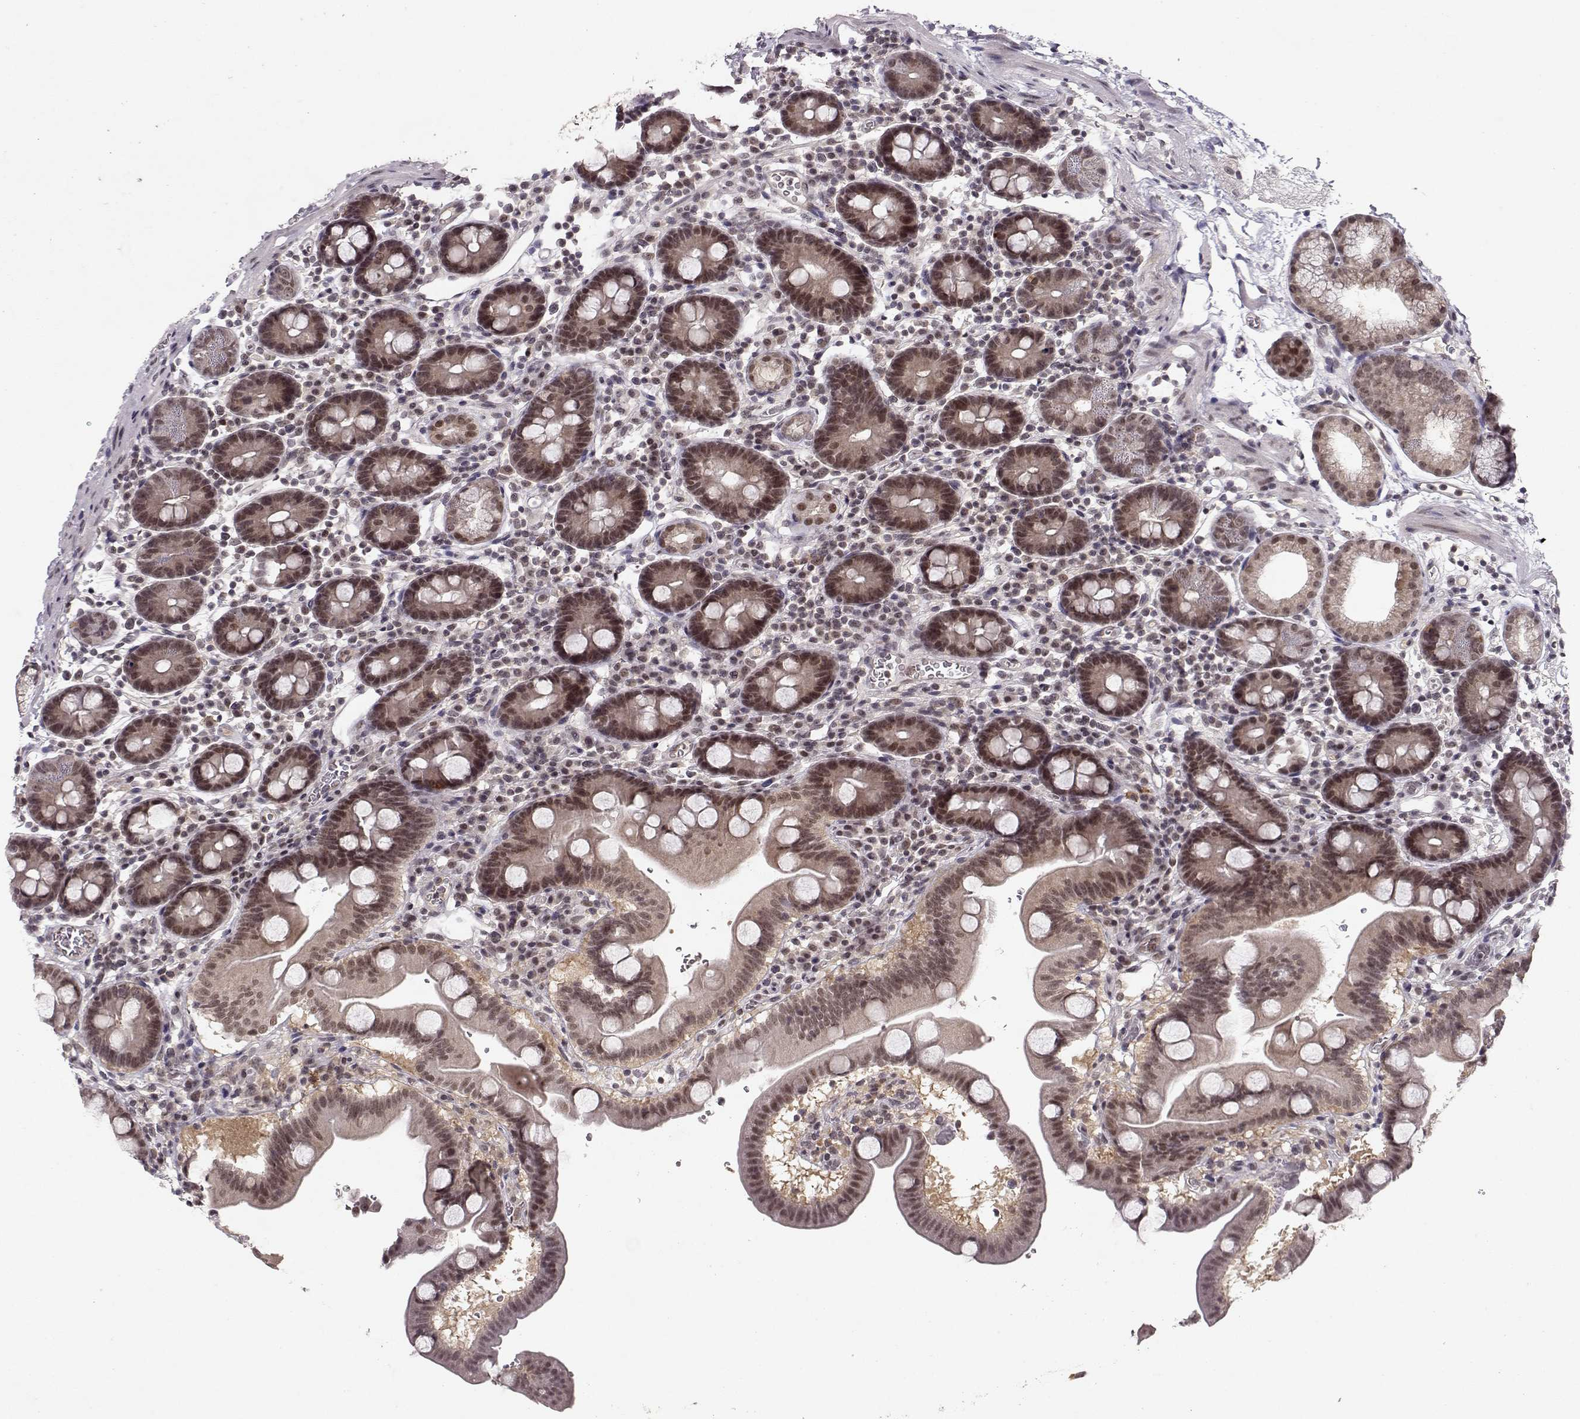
{"staining": {"intensity": "weak", "quantity": "25%-75%", "location": "cytoplasmic/membranous,nuclear"}, "tissue": "duodenum", "cell_type": "Glandular cells", "image_type": "normal", "snomed": [{"axis": "morphology", "description": "Normal tissue, NOS"}, {"axis": "topography", "description": "Duodenum"}], "caption": "Duodenum stained with a brown dye reveals weak cytoplasmic/membranous,nuclear positive staining in about 25%-75% of glandular cells.", "gene": "CSNK2A1", "patient": {"sex": "male", "age": 59}}